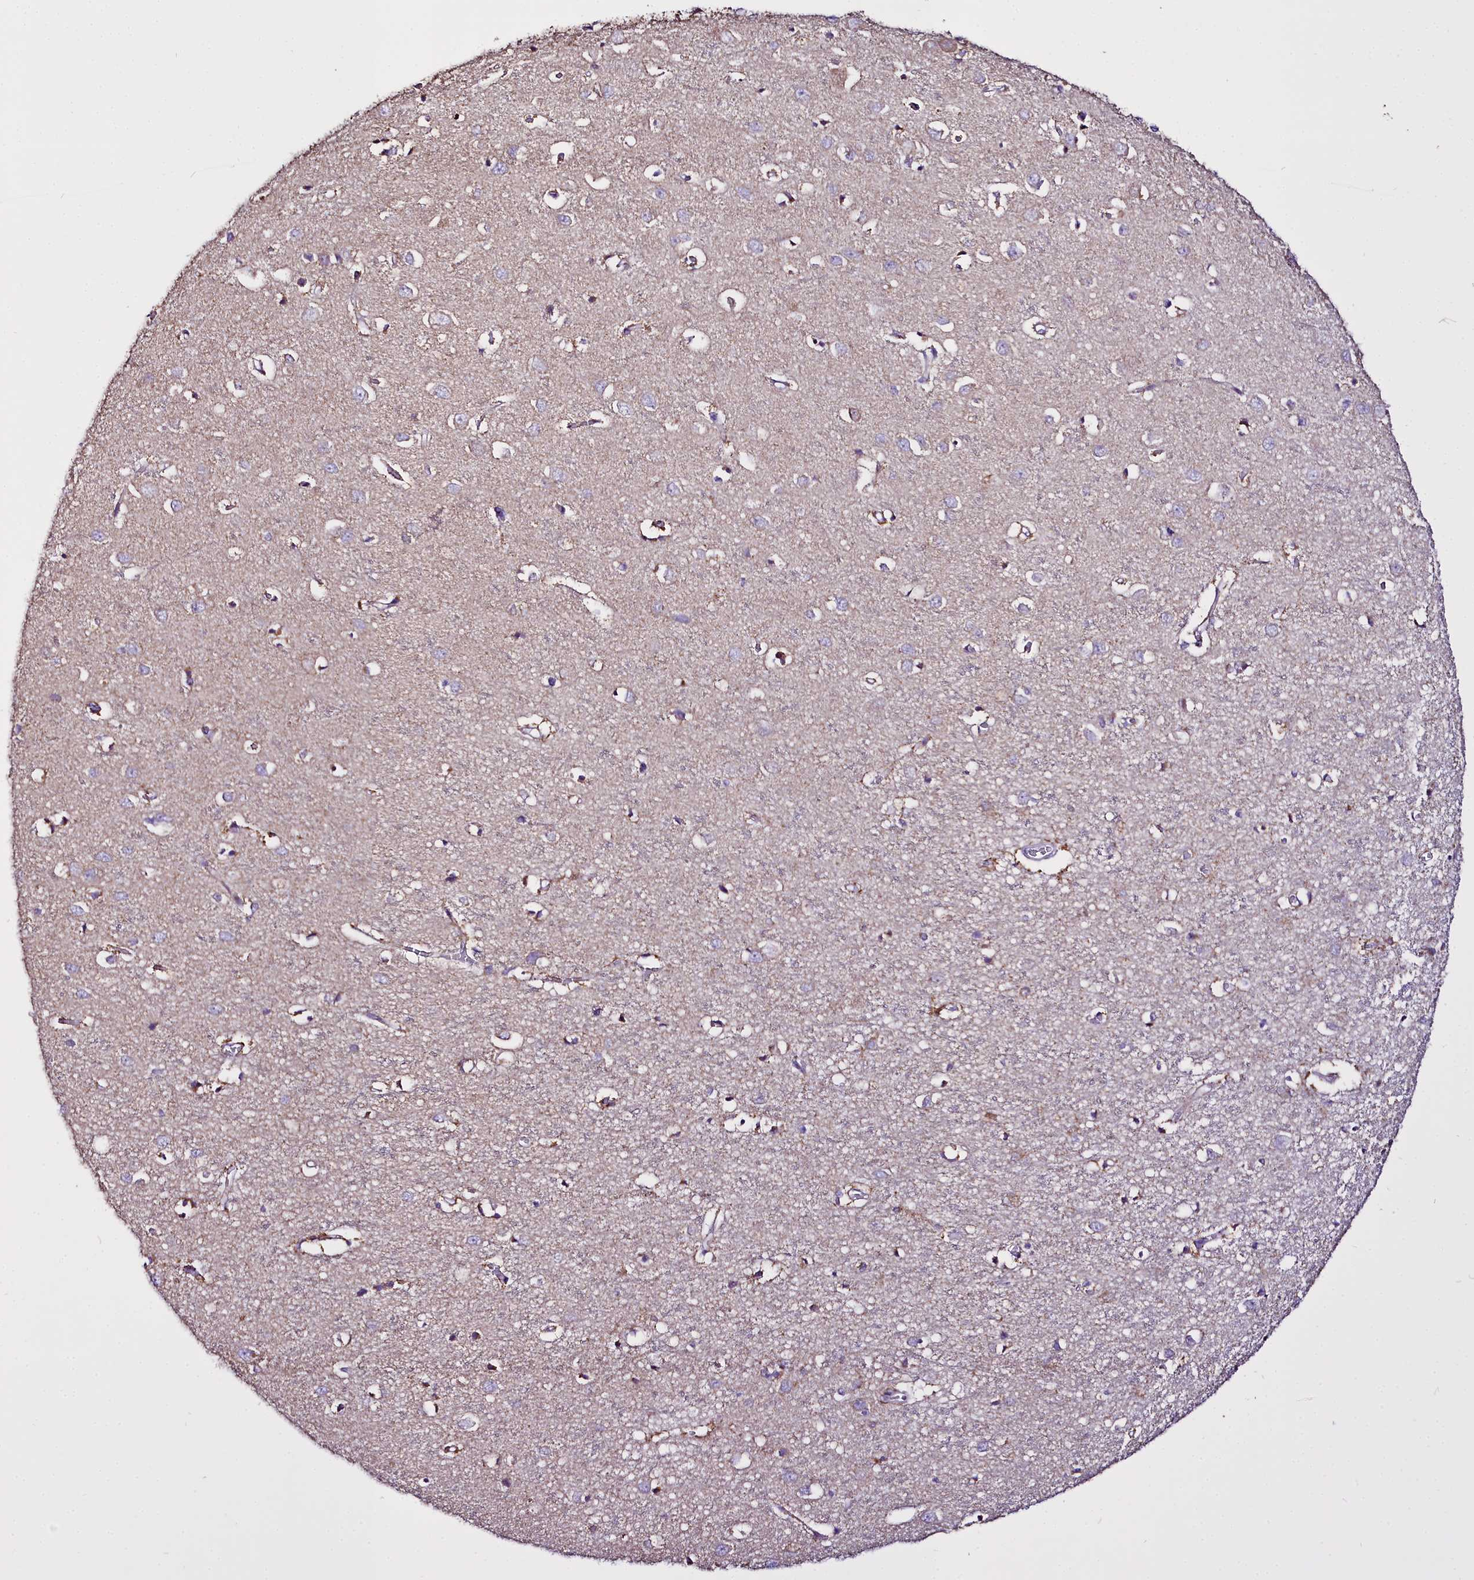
{"staining": {"intensity": "negative", "quantity": "none", "location": "none"}, "tissue": "cerebral cortex", "cell_type": "Endothelial cells", "image_type": "normal", "snomed": [{"axis": "morphology", "description": "Normal tissue, NOS"}, {"axis": "topography", "description": "Cerebral cortex"}], "caption": "Endothelial cells show no significant expression in normal cerebral cortex. Nuclei are stained in blue.", "gene": "WDFY3", "patient": {"sex": "female", "age": 64}}